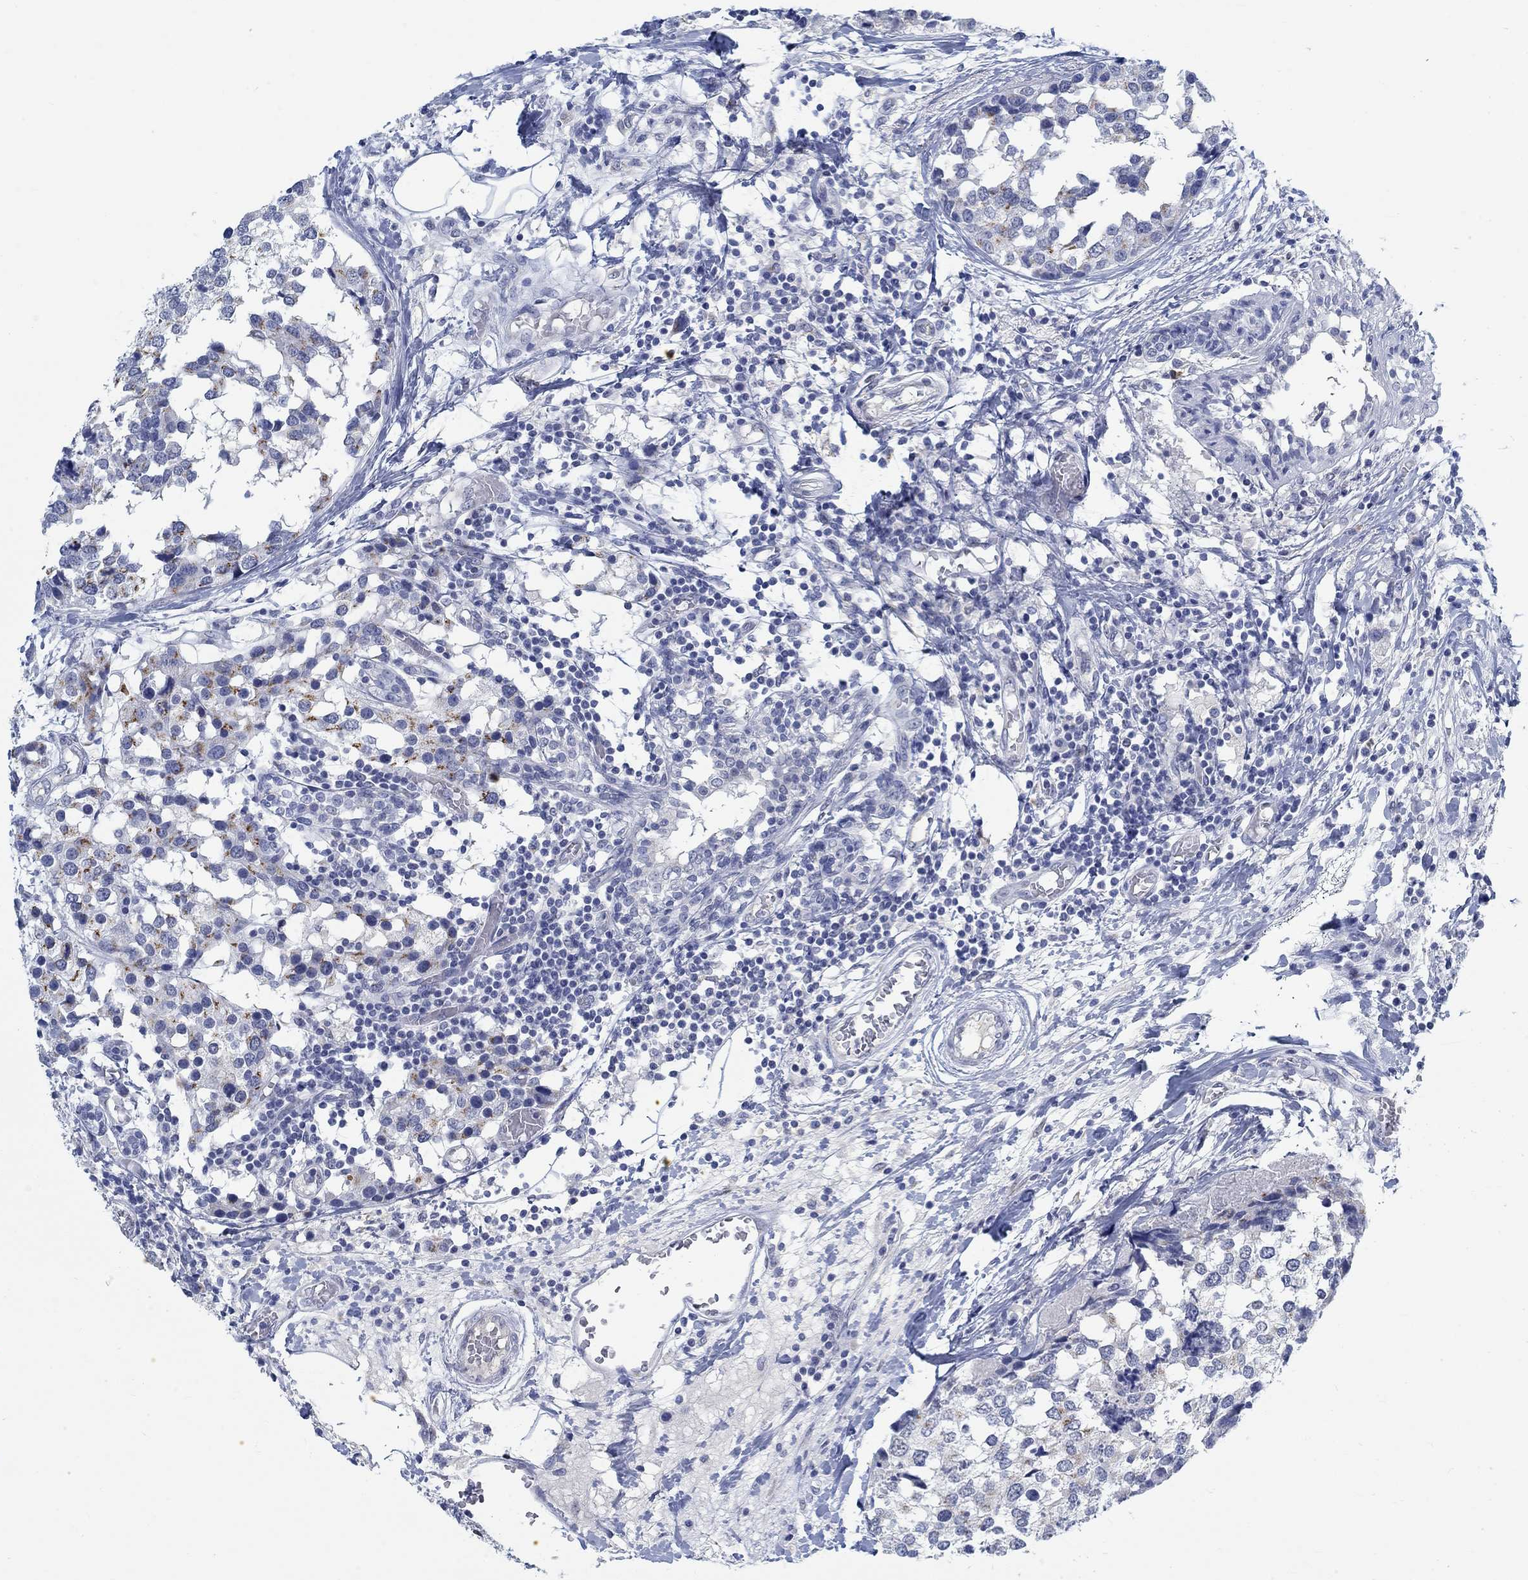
{"staining": {"intensity": "strong", "quantity": "<25%", "location": "cytoplasmic/membranous"}, "tissue": "breast cancer", "cell_type": "Tumor cells", "image_type": "cancer", "snomed": [{"axis": "morphology", "description": "Lobular carcinoma"}, {"axis": "topography", "description": "Breast"}], "caption": "An image showing strong cytoplasmic/membranous expression in about <25% of tumor cells in breast cancer (lobular carcinoma), as visualized by brown immunohistochemical staining.", "gene": "TEKT4", "patient": {"sex": "female", "age": 59}}